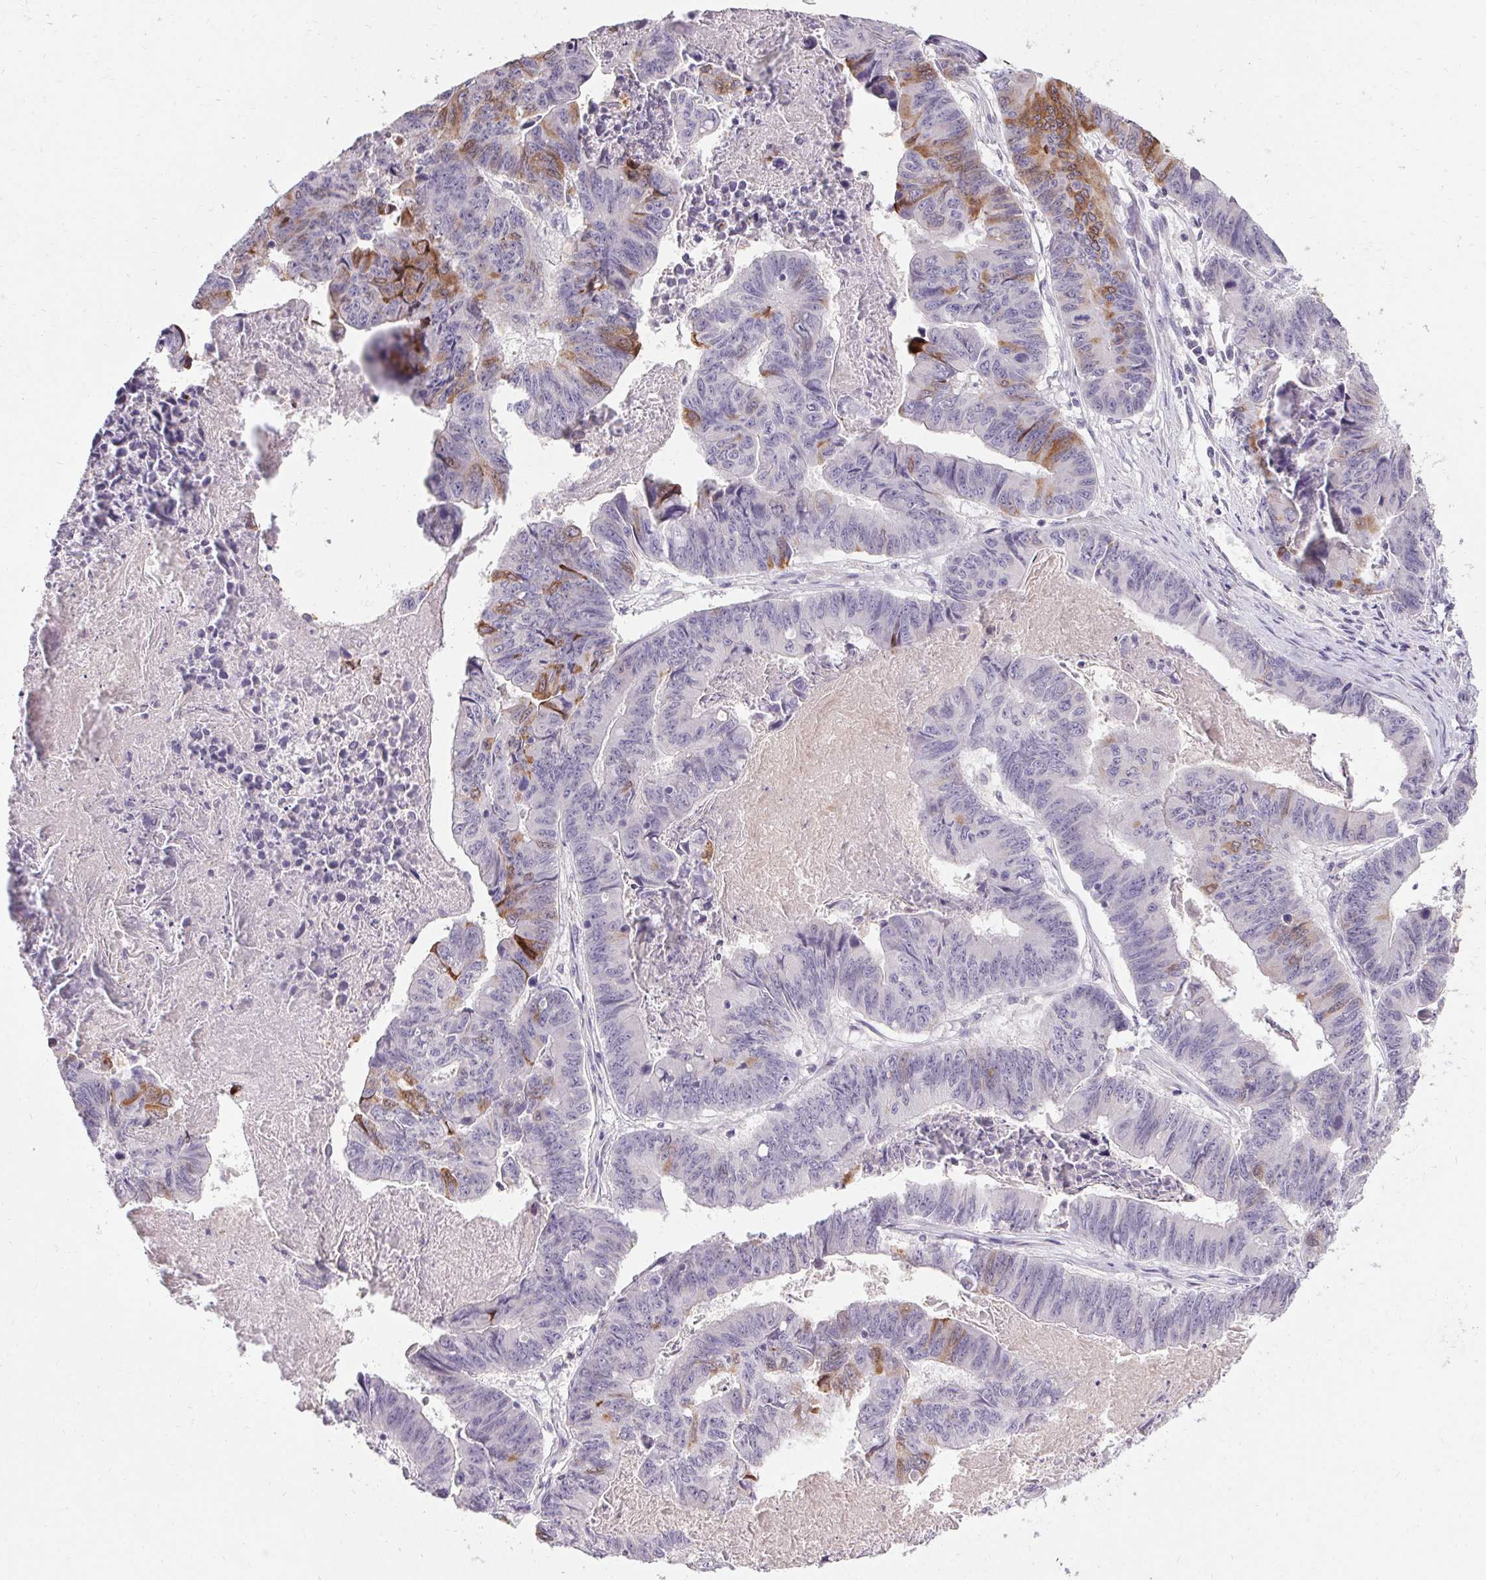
{"staining": {"intensity": "moderate", "quantity": "<25%", "location": "cytoplasmic/membranous"}, "tissue": "stomach cancer", "cell_type": "Tumor cells", "image_type": "cancer", "snomed": [{"axis": "morphology", "description": "Adenocarcinoma, NOS"}, {"axis": "topography", "description": "Stomach, lower"}], "caption": "Immunohistochemistry (IHC) of human stomach adenocarcinoma displays low levels of moderate cytoplasmic/membranous staining in about <25% of tumor cells.", "gene": "HSD17B3", "patient": {"sex": "male", "age": 77}}